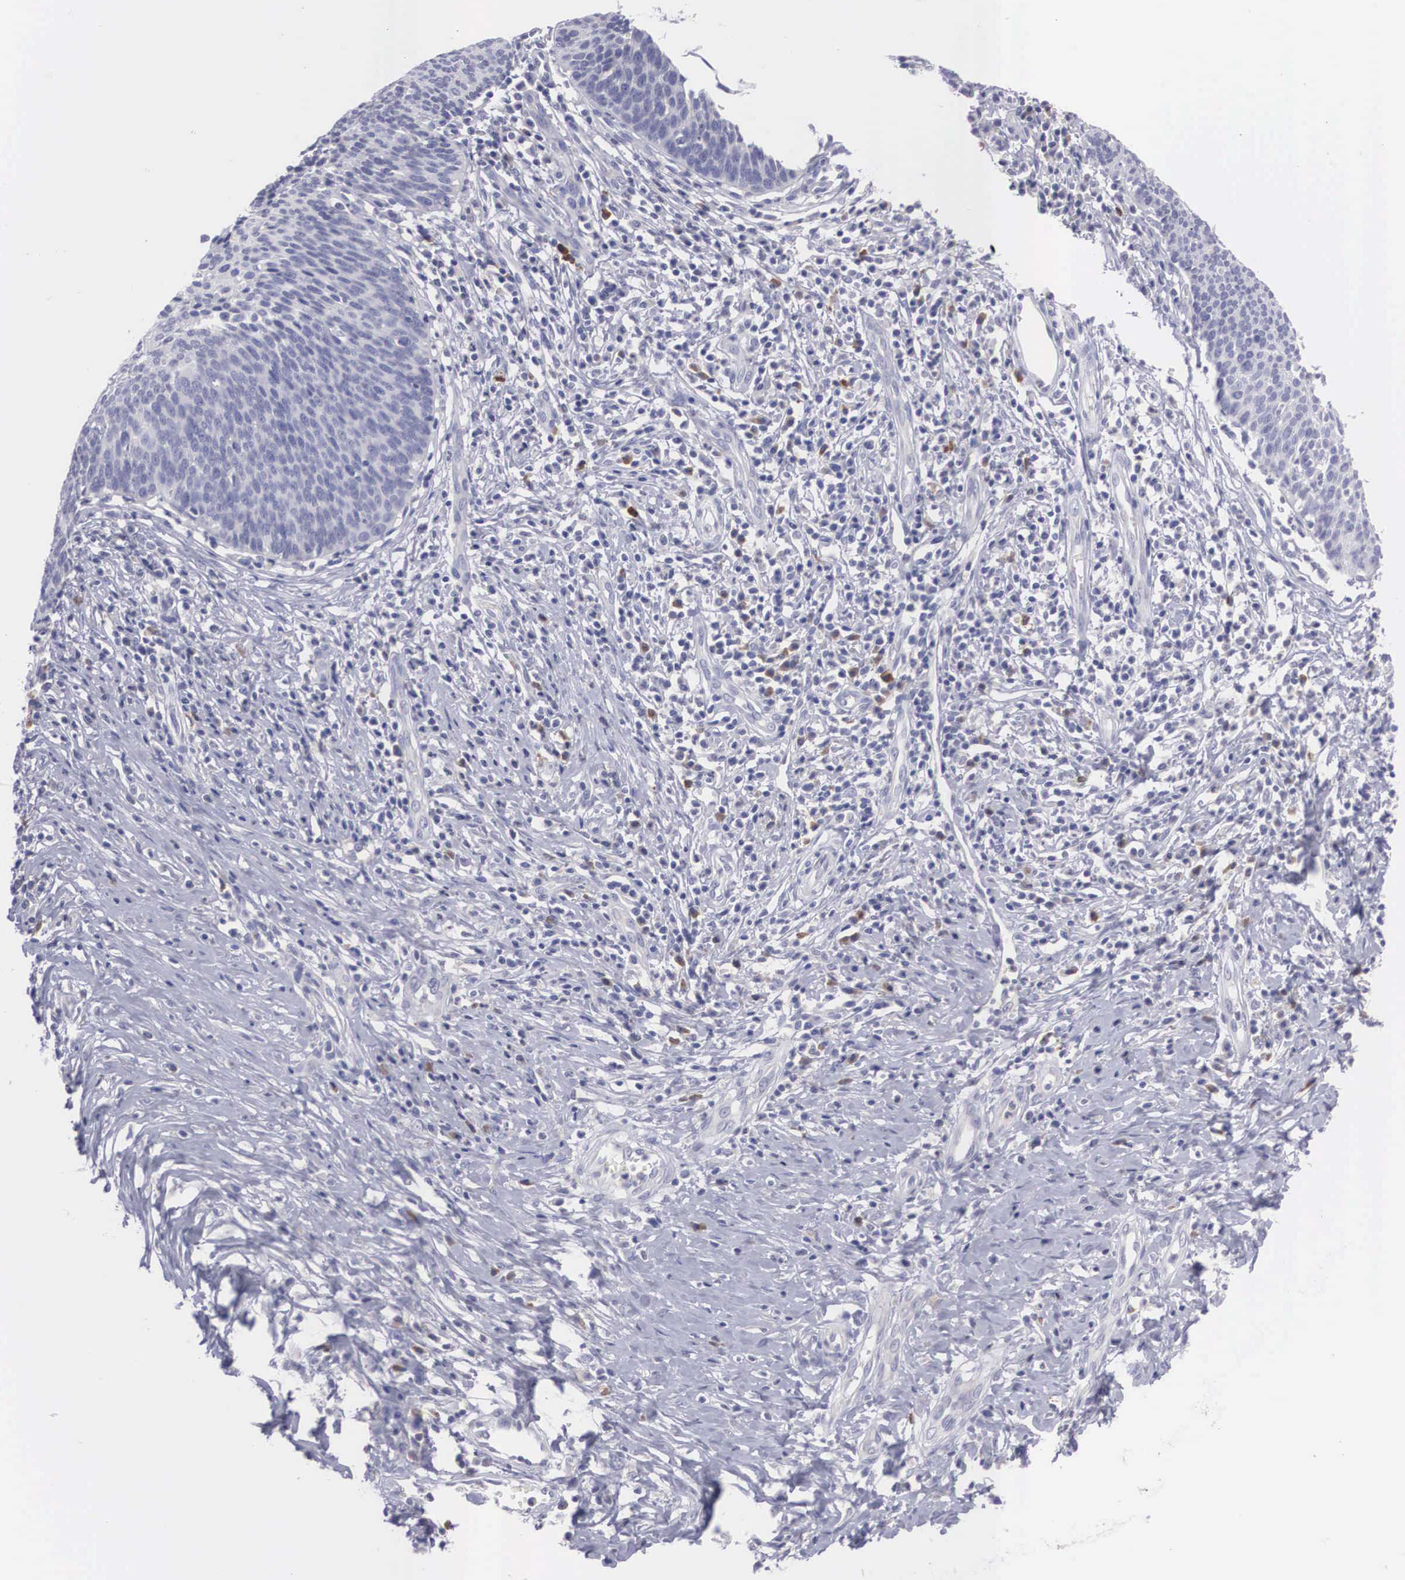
{"staining": {"intensity": "negative", "quantity": "none", "location": "none"}, "tissue": "cervical cancer", "cell_type": "Tumor cells", "image_type": "cancer", "snomed": [{"axis": "morphology", "description": "Squamous cell carcinoma, NOS"}, {"axis": "topography", "description": "Cervix"}], "caption": "Tumor cells are negative for brown protein staining in cervical cancer (squamous cell carcinoma).", "gene": "REPS2", "patient": {"sex": "female", "age": 41}}